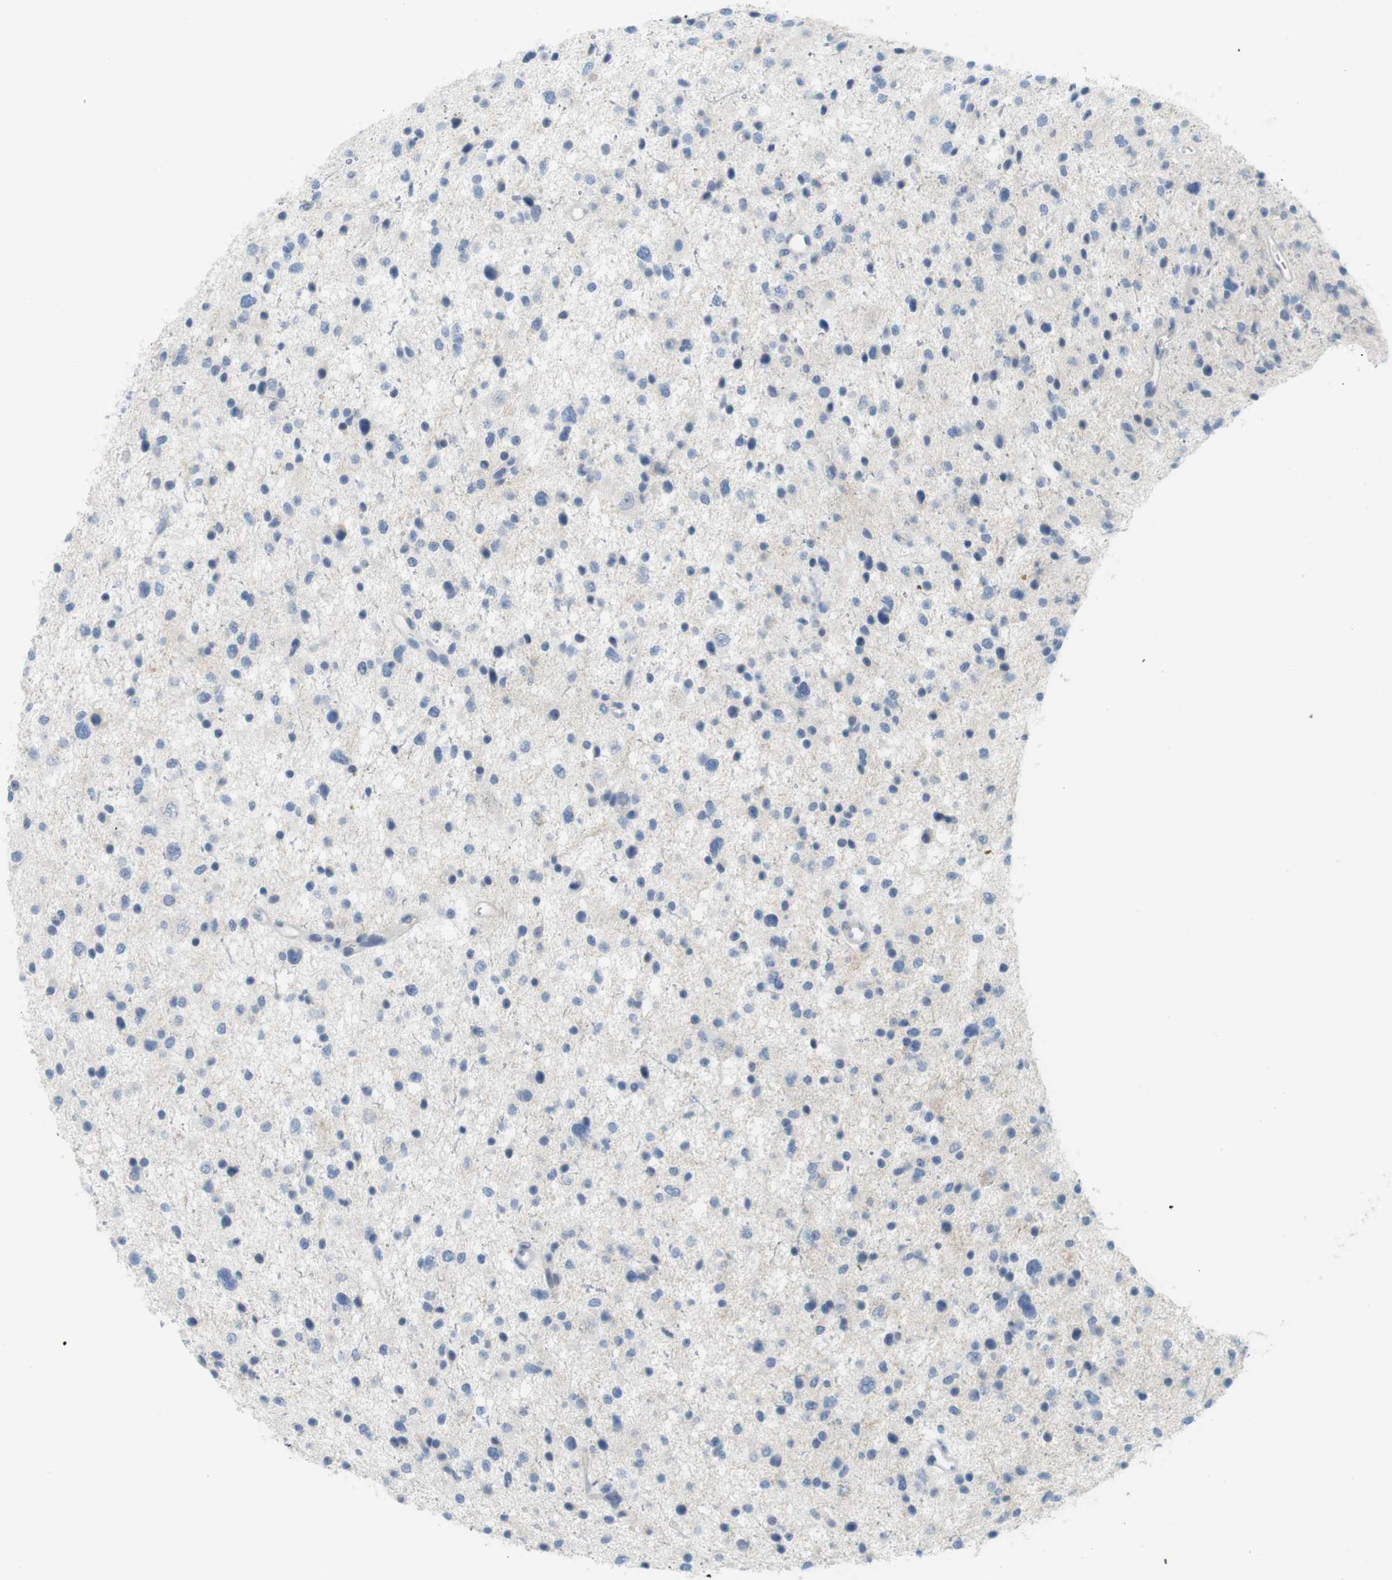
{"staining": {"intensity": "negative", "quantity": "none", "location": "none"}, "tissue": "glioma", "cell_type": "Tumor cells", "image_type": "cancer", "snomed": [{"axis": "morphology", "description": "Glioma, malignant, Low grade"}, {"axis": "topography", "description": "Brain"}], "caption": "DAB (3,3'-diaminobenzidine) immunohistochemical staining of malignant glioma (low-grade) exhibits no significant positivity in tumor cells. (Stains: DAB immunohistochemistry with hematoxylin counter stain, Microscopy: brightfield microscopy at high magnification).", "gene": "CREB3L2", "patient": {"sex": "female", "age": 37}}